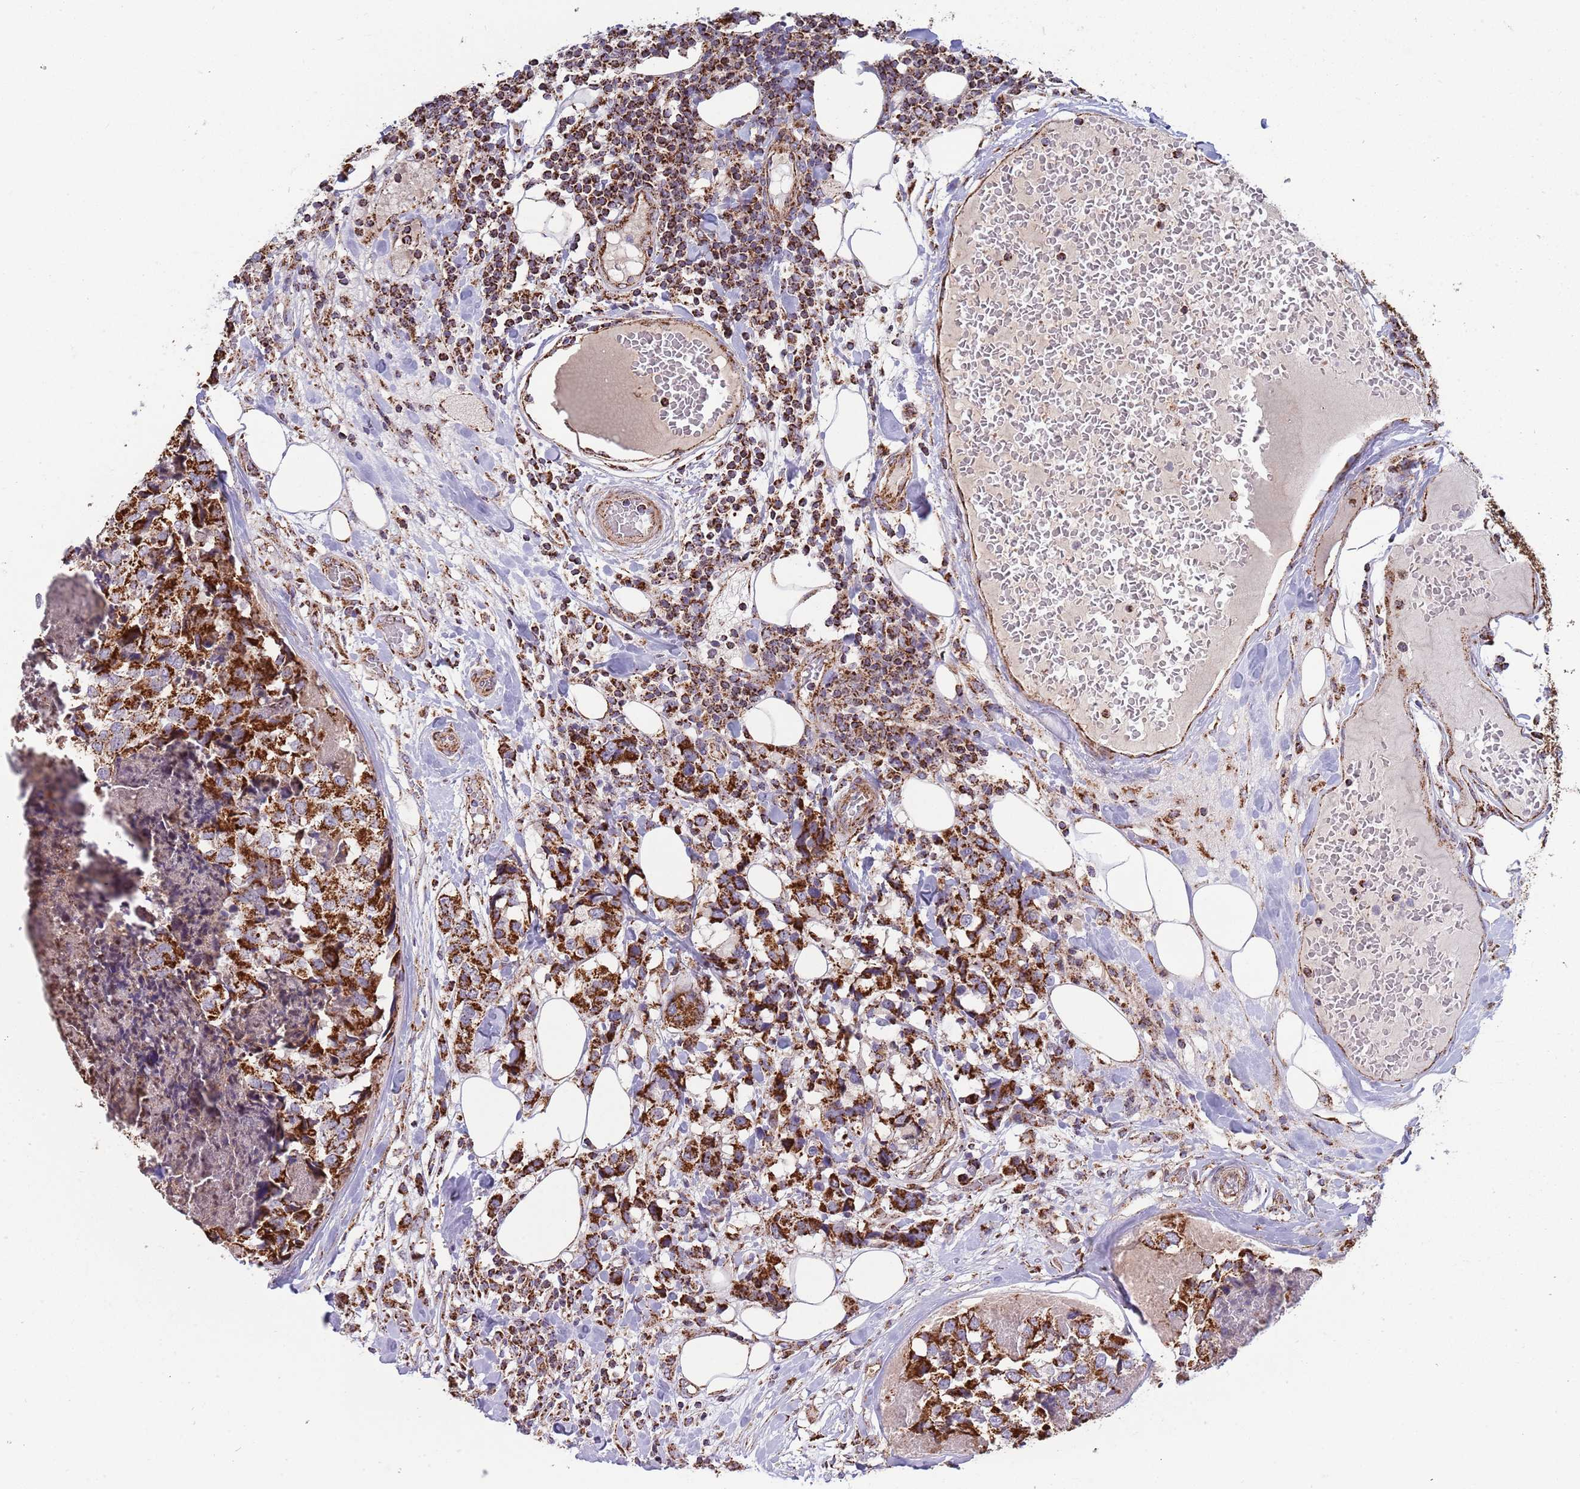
{"staining": {"intensity": "strong", "quantity": ">75%", "location": "cytoplasmic/membranous"}, "tissue": "breast cancer", "cell_type": "Tumor cells", "image_type": "cancer", "snomed": [{"axis": "morphology", "description": "Lobular carcinoma"}, {"axis": "topography", "description": "Breast"}], "caption": "The image displays staining of breast cancer (lobular carcinoma), revealing strong cytoplasmic/membranous protein expression (brown color) within tumor cells. (DAB (3,3'-diaminobenzidine) = brown stain, brightfield microscopy at high magnification).", "gene": "VPS16", "patient": {"sex": "female", "age": 59}}